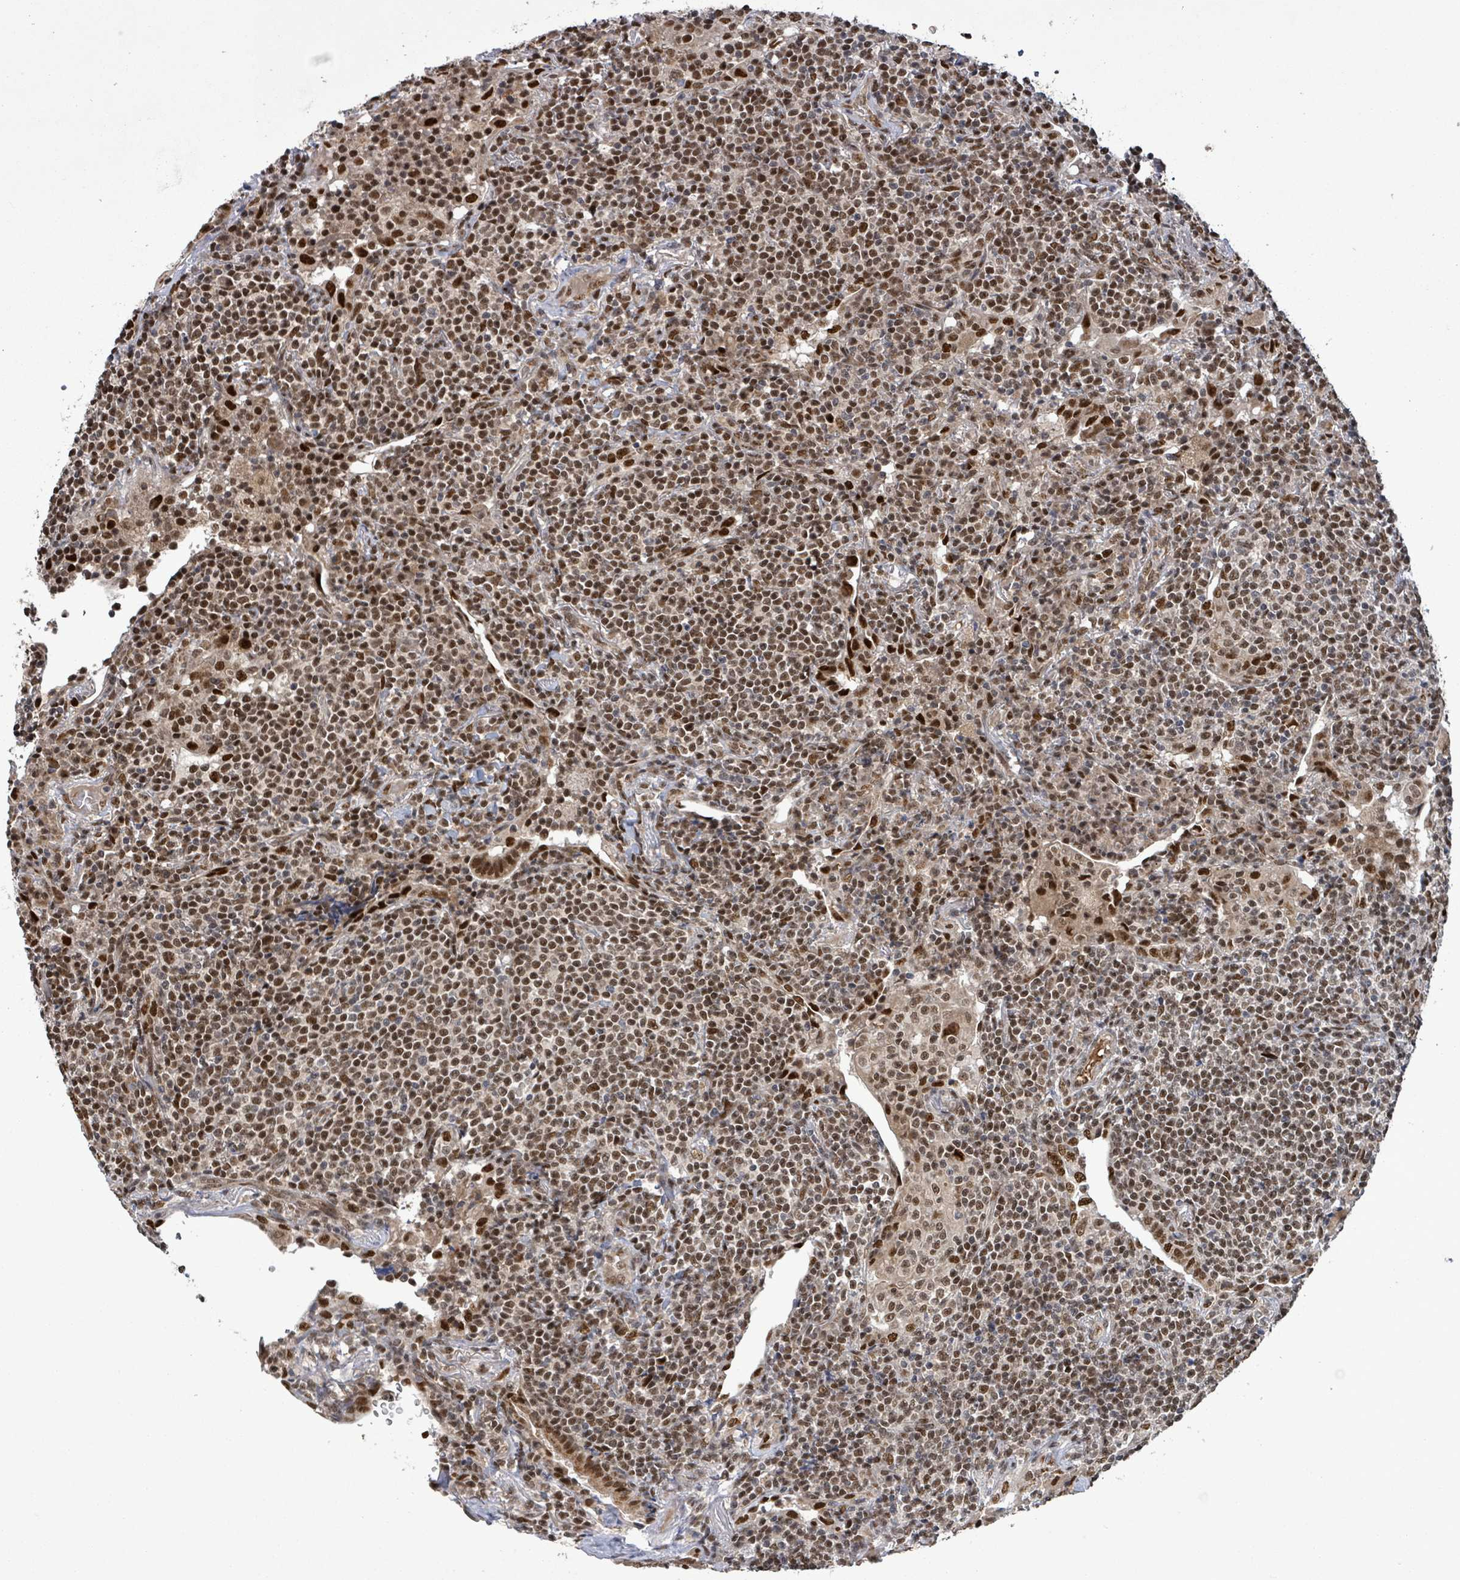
{"staining": {"intensity": "moderate", "quantity": ">75%", "location": "nuclear"}, "tissue": "lymphoma", "cell_type": "Tumor cells", "image_type": "cancer", "snomed": [{"axis": "morphology", "description": "Malignant lymphoma, non-Hodgkin's type, Low grade"}, {"axis": "topography", "description": "Lung"}], "caption": "Malignant lymphoma, non-Hodgkin's type (low-grade) stained with immunohistochemistry (IHC) displays moderate nuclear expression in about >75% of tumor cells.", "gene": "PATZ1", "patient": {"sex": "female", "age": 71}}